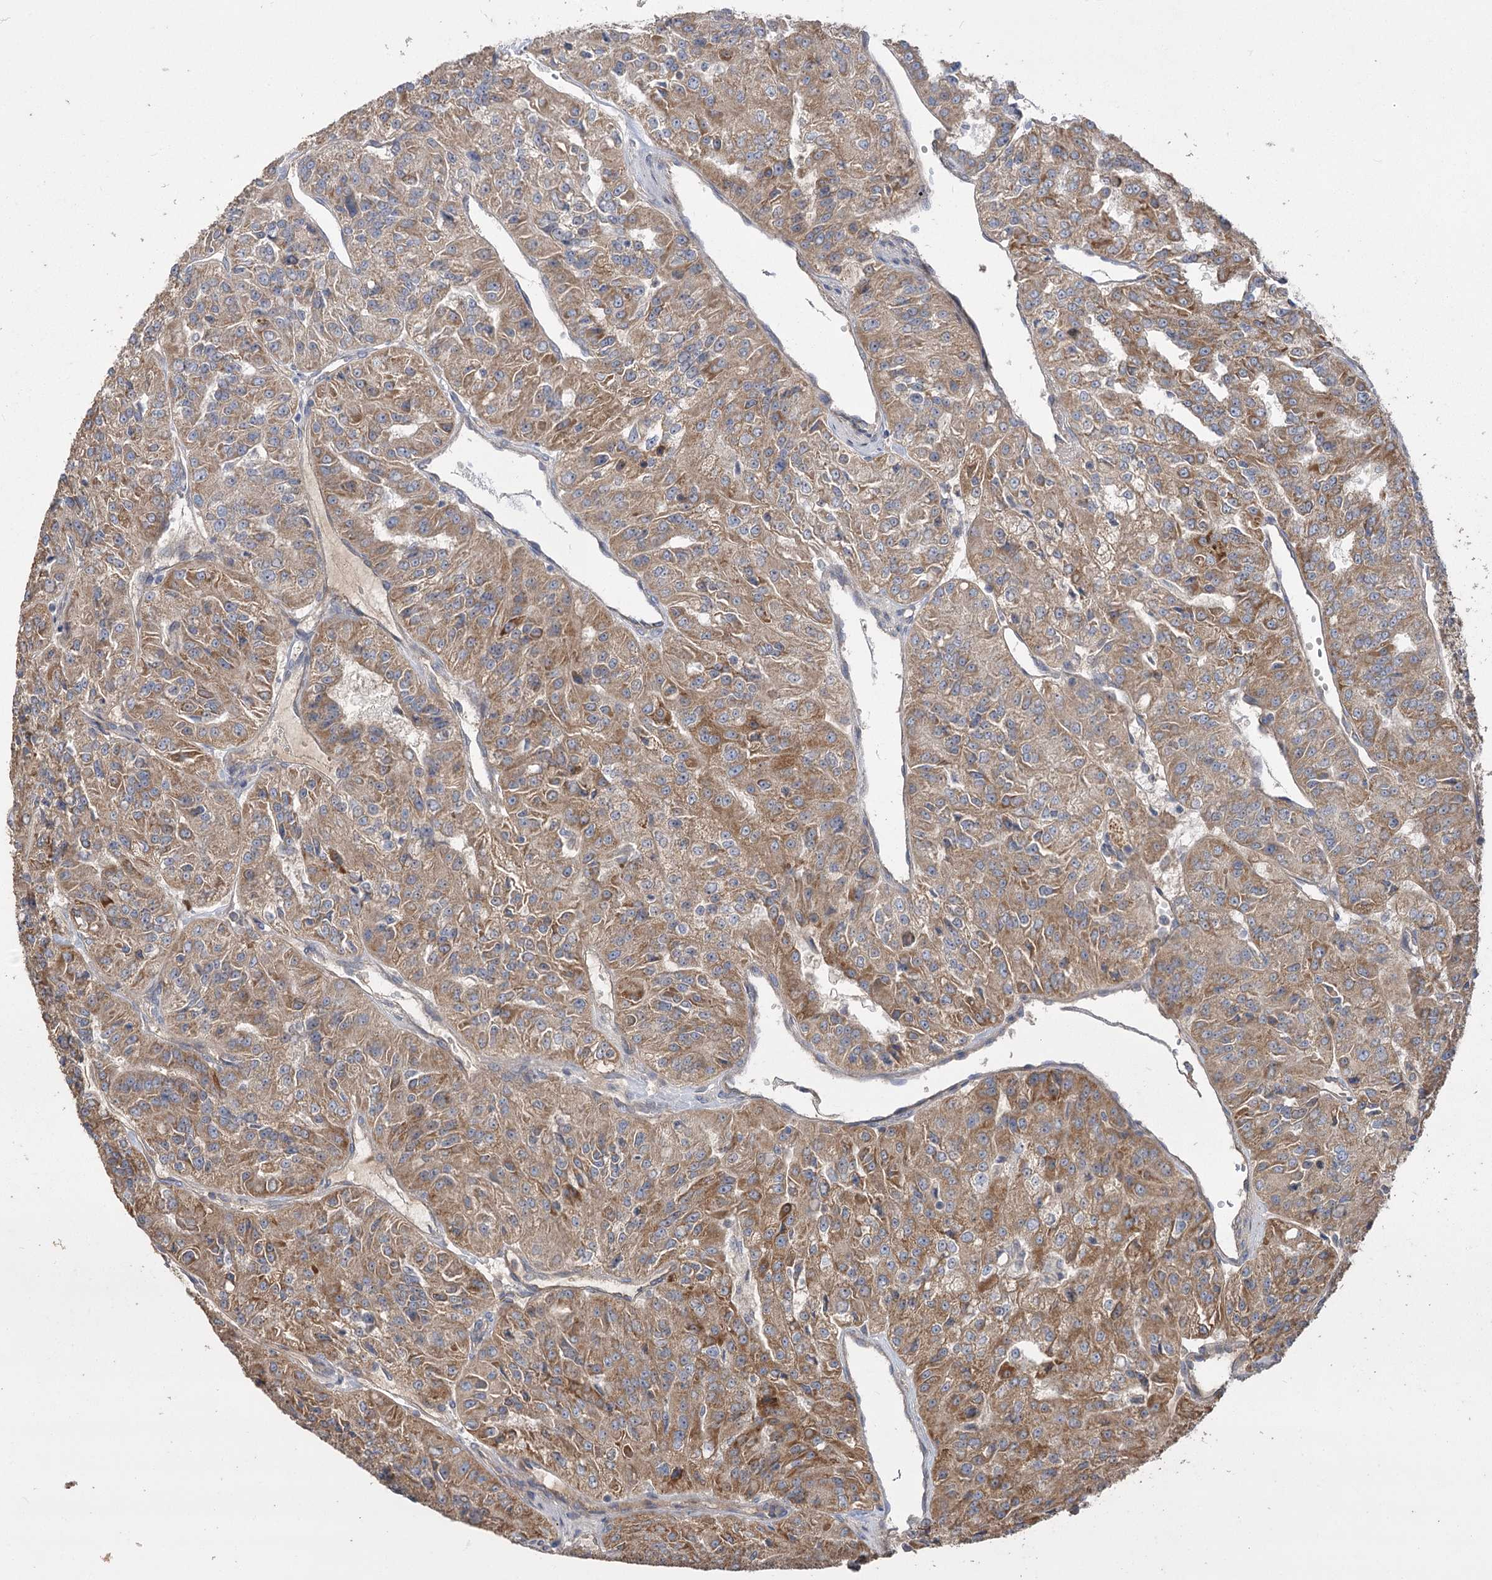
{"staining": {"intensity": "moderate", "quantity": ">75%", "location": "cytoplasmic/membranous"}, "tissue": "renal cancer", "cell_type": "Tumor cells", "image_type": "cancer", "snomed": [{"axis": "morphology", "description": "Adenocarcinoma, NOS"}, {"axis": "topography", "description": "Kidney"}], "caption": "Adenocarcinoma (renal) stained with DAB IHC exhibits medium levels of moderate cytoplasmic/membranous expression in about >75% of tumor cells. The protein is stained brown, and the nuclei are stained in blue (DAB (3,3'-diaminobenzidine) IHC with brightfield microscopy, high magnification).", "gene": "RIN2", "patient": {"sex": "female", "age": 63}}